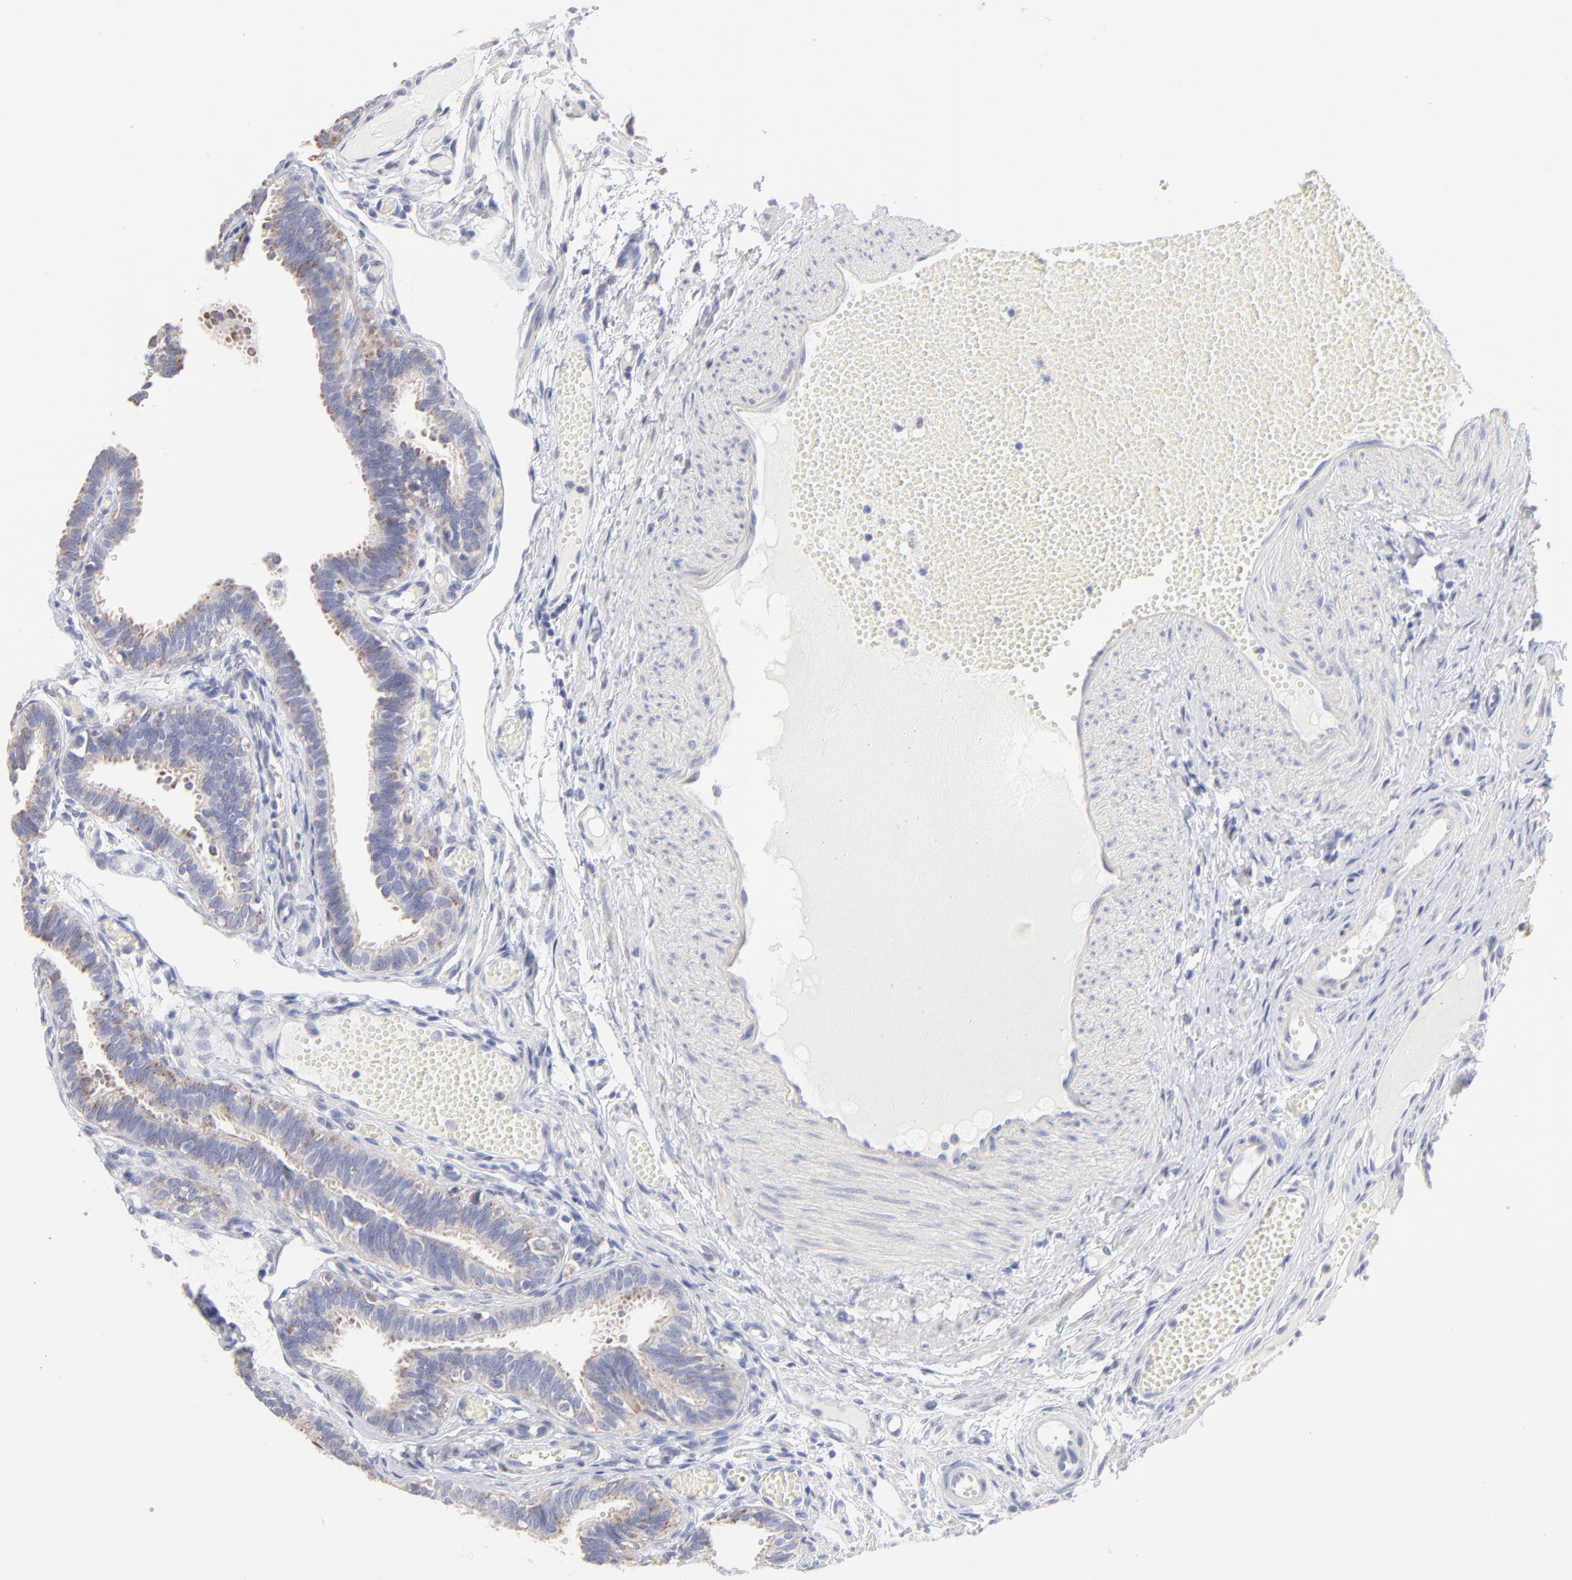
{"staining": {"intensity": "weak", "quantity": ">75%", "location": "cytoplasmic/membranous"}, "tissue": "fallopian tube", "cell_type": "Glandular cells", "image_type": "normal", "snomed": [{"axis": "morphology", "description": "Normal tissue, NOS"}, {"axis": "topography", "description": "Fallopian tube"}], "caption": "Protein staining of unremarkable fallopian tube demonstrates weak cytoplasmic/membranous positivity in approximately >75% of glandular cells. (Stains: DAB in brown, nuclei in blue, Microscopy: brightfield microscopy at high magnification).", "gene": "TST", "patient": {"sex": "female", "age": 29}}